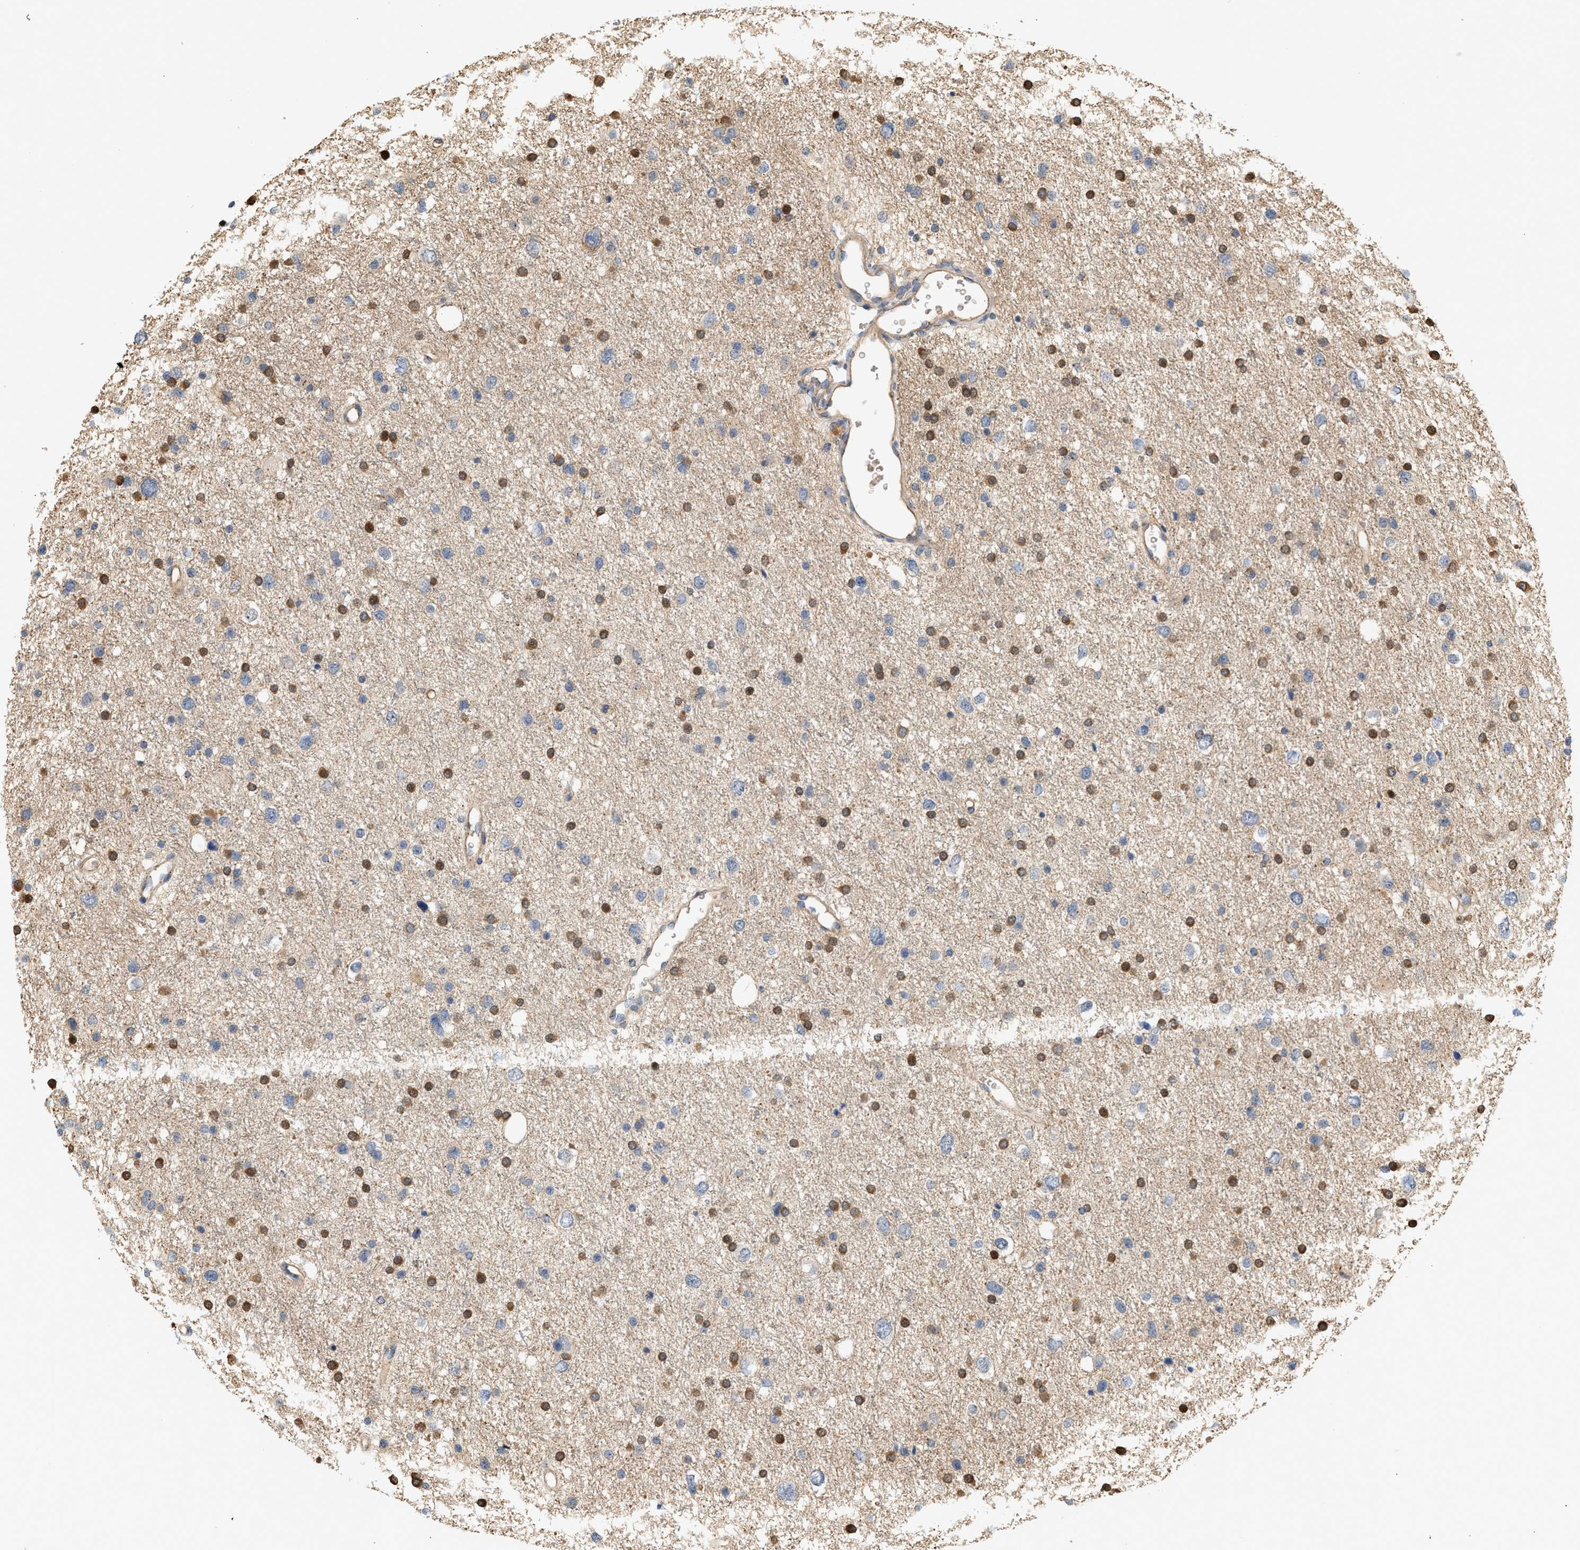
{"staining": {"intensity": "moderate", "quantity": "25%-75%", "location": "cytoplasmic/membranous,nuclear"}, "tissue": "glioma", "cell_type": "Tumor cells", "image_type": "cancer", "snomed": [{"axis": "morphology", "description": "Glioma, malignant, Low grade"}, {"axis": "topography", "description": "Brain"}], "caption": "Immunohistochemical staining of human malignant glioma (low-grade) demonstrates medium levels of moderate cytoplasmic/membranous and nuclear expression in approximately 25%-75% of tumor cells. (DAB (3,3'-diaminobenzidine) = brown stain, brightfield microscopy at high magnification).", "gene": "CTXN1", "patient": {"sex": "female", "age": 37}}